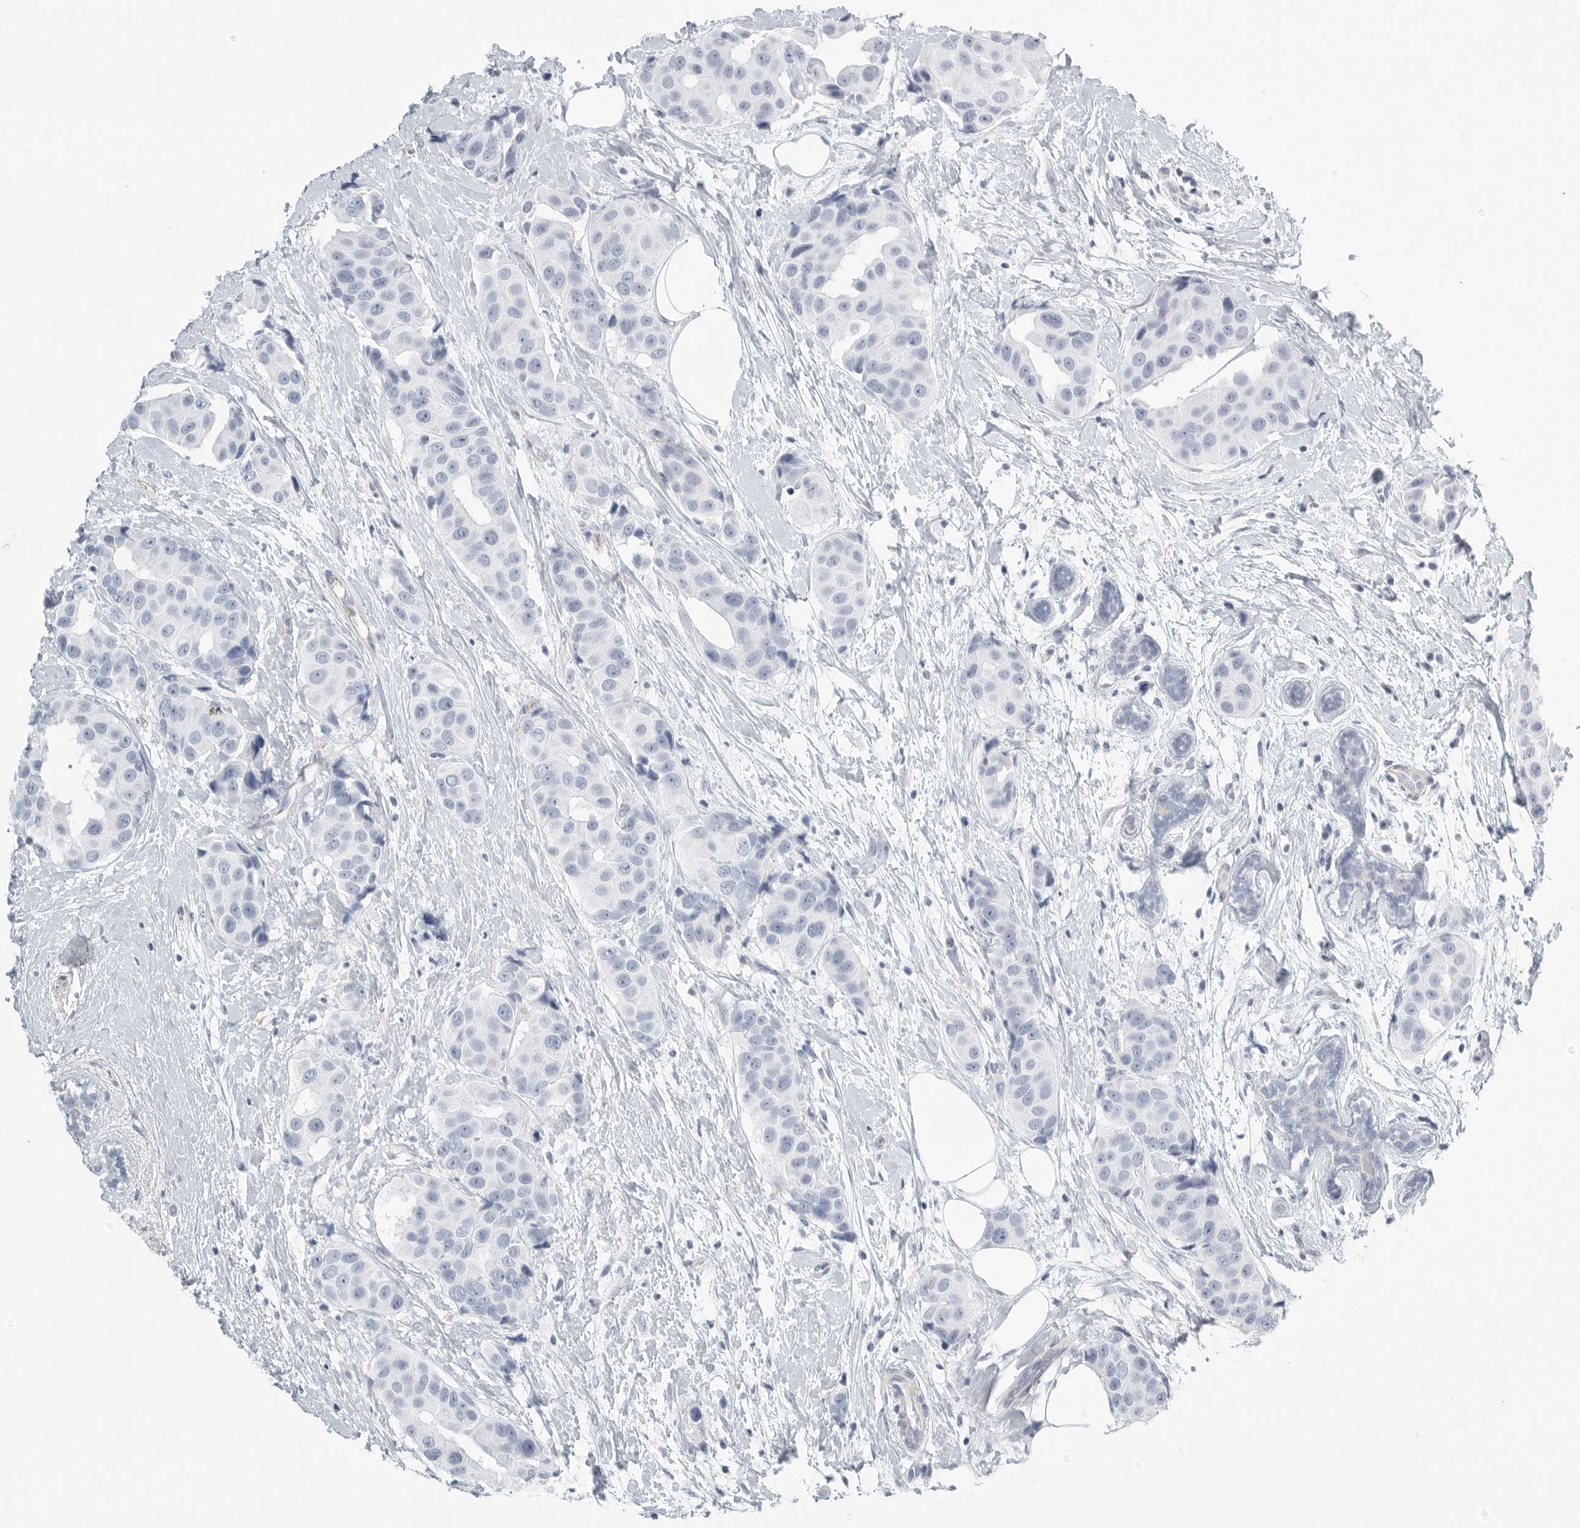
{"staining": {"intensity": "negative", "quantity": "none", "location": "none"}, "tissue": "breast cancer", "cell_type": "Tumor cells", "image_type": "cancer", "snomed": [{"axis": "morphology", "description": "Normal tissue, NOS"}, {"axis": "morphology", "description": "Duct carcinoma"}, {"axis": "topography", "description": "Breast"}], "caption": "Histopathology image shows no significant protein positivity in tumor cells of breast cancer (invasive ductal carcinoma). Brightfield microscopy of immunohistochemistry (IHC) stained with DAB (3,3'-diaminobenzidine) (brown) and hematoxylin (blue), captured at high magnification.", "gene": "TNR", "patient": {"sex": "female", "age": 39}}